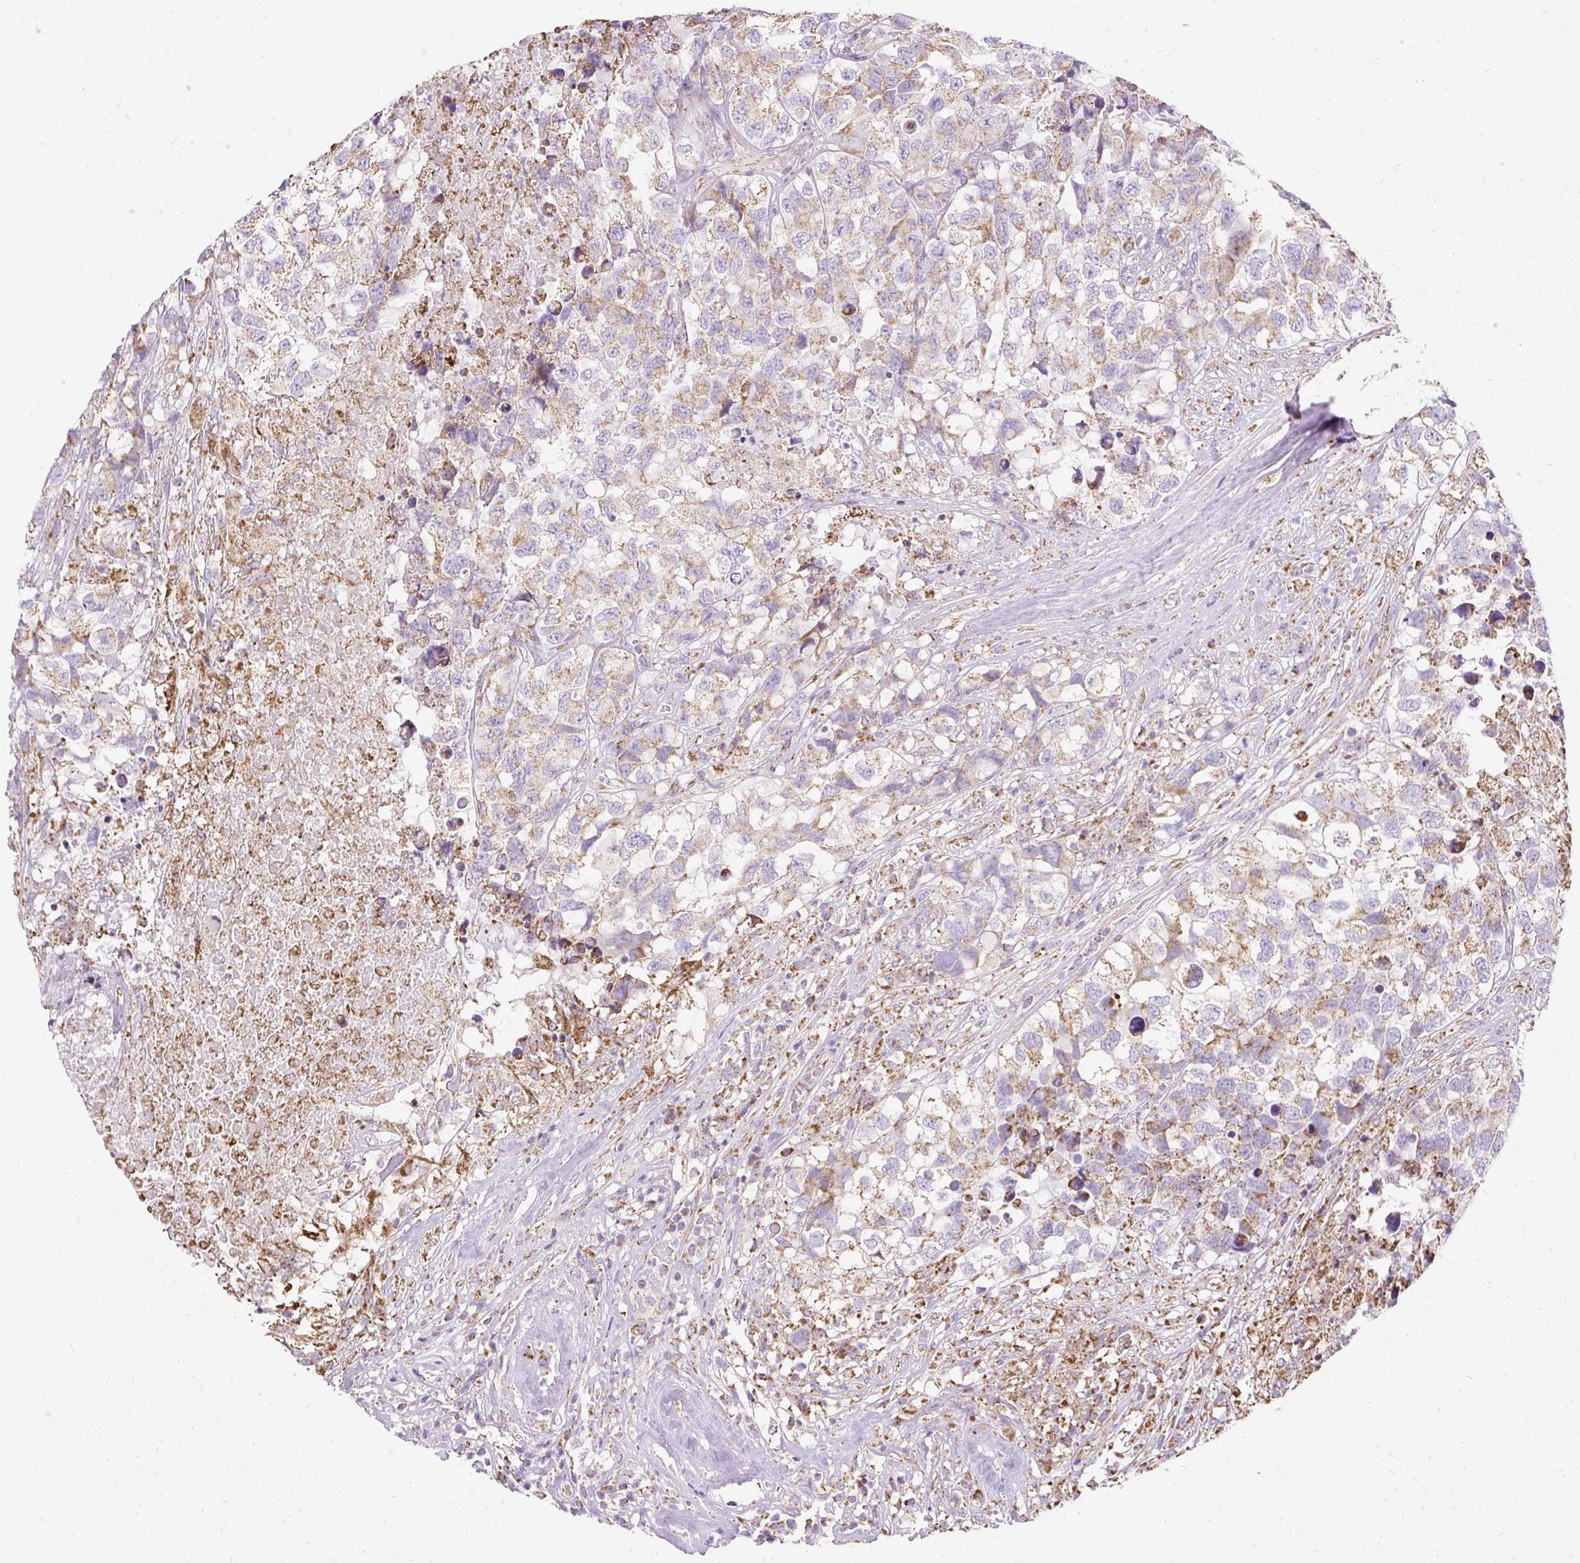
{"staining": {"intensity": "weak", "quantity": ">75%", "location": "cytoplasmic/membranous"}, "tissue": "testis cancer", "cell_type": "Tumor cells", "image_type": "cancer", "snomed": [{"axis": "morphology", "description": "Carcinoma, Embryonal, NOS"}, {"axis": "topography", "description": "Testis"}], "caption": "DAB immunohistochemical staining of human testis embryonal carcinoma demonstrates weak cytoplasmic/membranous protein positivity in approximately >75% of tumor cells.", "gene": "DAAM2", "patient": {"sex": "male", "age": 83}}